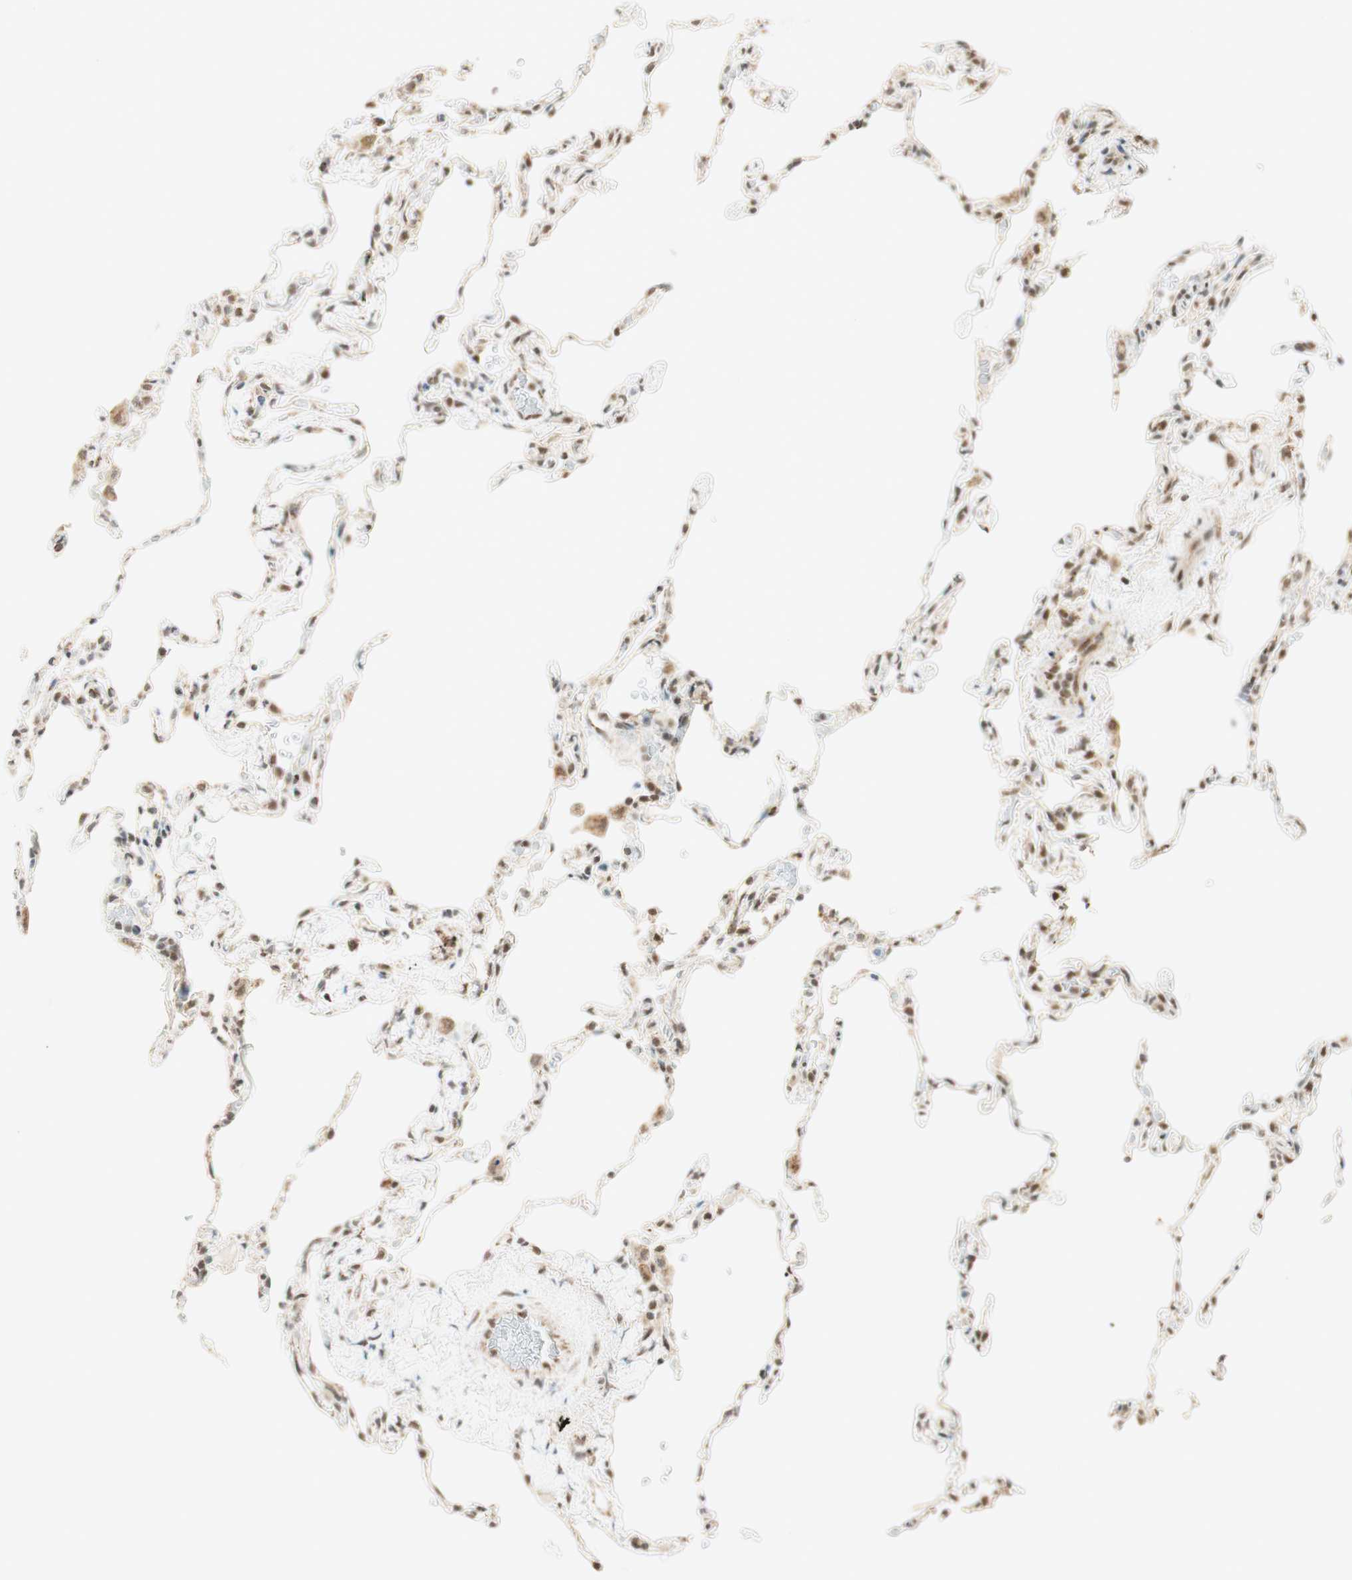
{"staining": {"intensity": "moderate", "quantity": "<25%", "location": "cytoplasmic/membranous,nuclear"}, "tissue": "lung", "cell_type": "Alveolar cells", "image_type": "normal", "snomed": [{"axis": "morphology", "description": "Normal tissue, NOS"}, {"axis": "topography", "description": "Lung"}], "caption": "This image reveals immunohistochemistry (IHC) staining of unremarkable human lung, with low moderate cytoplasmic/membranous,nuclear staining in approximately <25% of alveolar cells.", "gene": "ZNF782", "patient": {"sex": "male", "age": 59}}